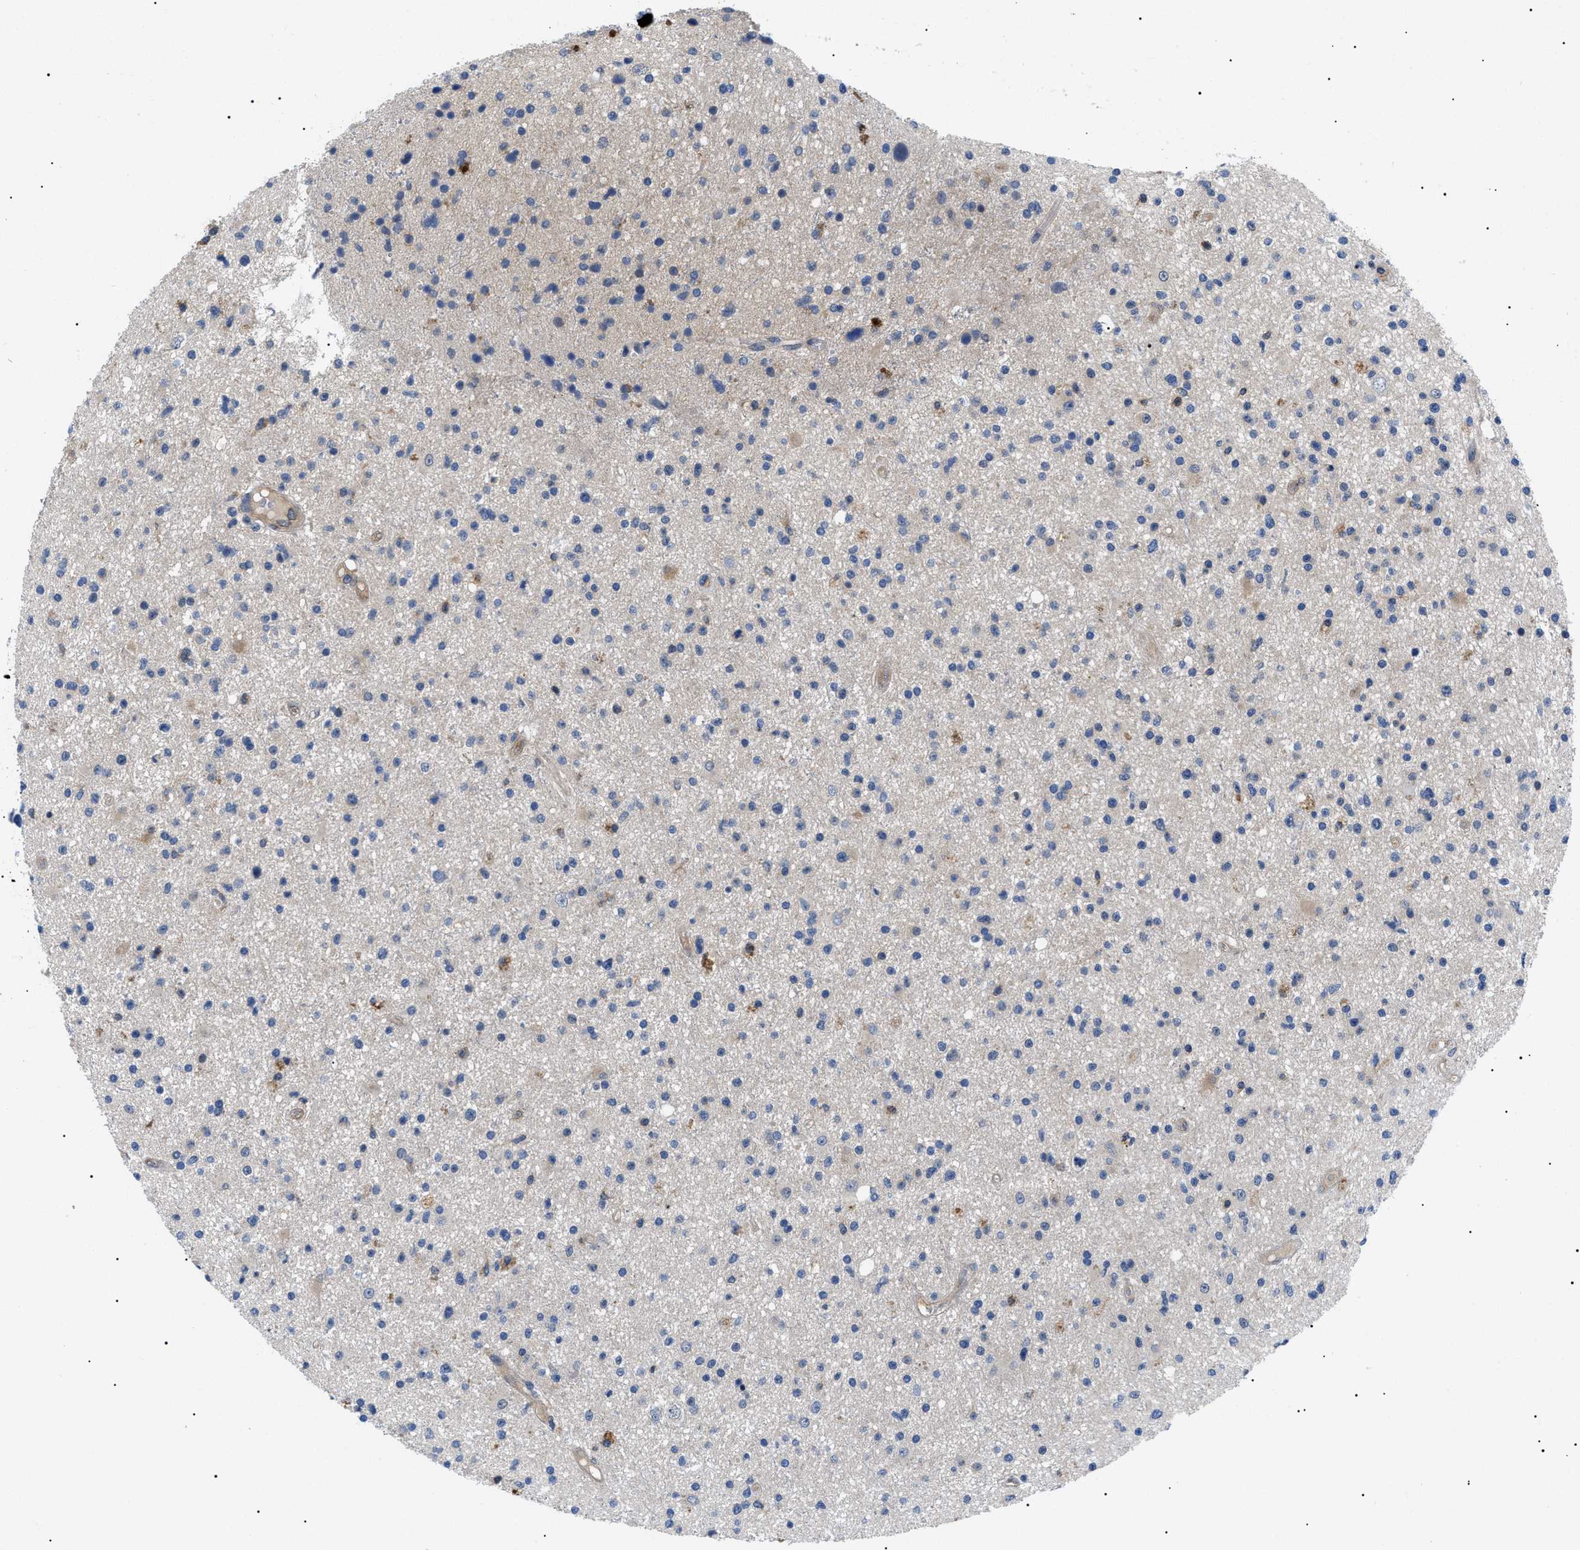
{"staining": {"intensity": "negative", "quantity": "none", "location": "none"}, "tissue": "glioma", "cell_type": "Tumor cells", "image_type": "cancer", "snomed": [{"axis": "morphology", "description": "Glioma, malignant, High grade"}, {"axis": "topography", "description": "Brain"}], "caption": "Photomicrograph shows no protein positivity in tumor cells of malignant glioma (high-grade) tissue. The staining is performed using DAB (3,3'-diaminobenzidine) brown chromogen with nuclei counter-stained in using hematoxylin.", "gene": "RIPK1", "patient": {"sex": "male", "age": 33}}